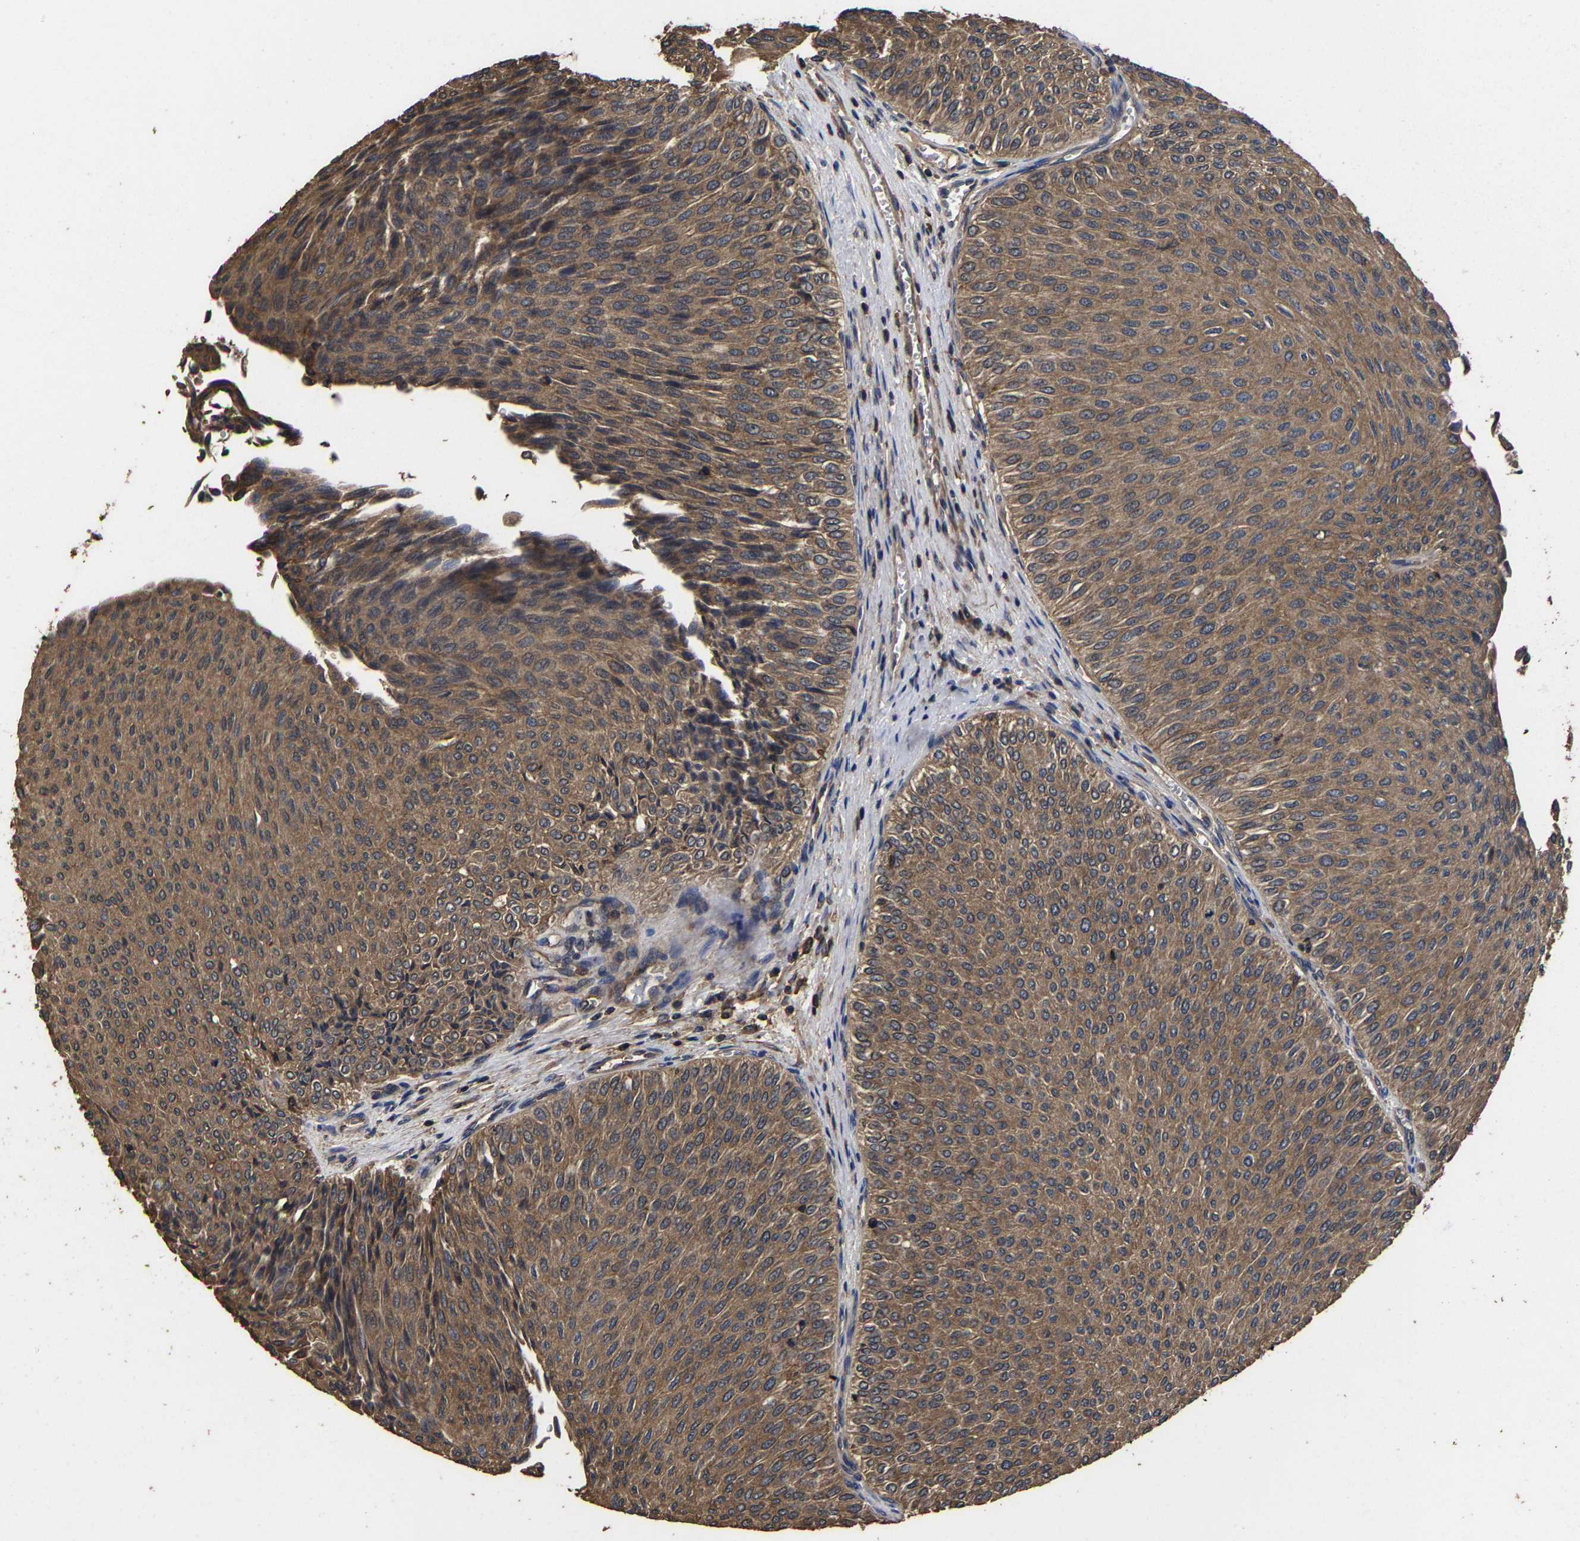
{"staining": {"intensity": "moderate", "quantity": ">75%", "location": "cytoplasmic/membranous"}, "tissue": "urothelial cancer", "cell_type": "Tumor cells", "image_type": "cancer", "snomed": [{"axis": "morphology", "description": "Urothelial carcinoma, Low grade"}, {"axis": "topography", "description": "Urinary bladder"}], "caption": "About >75% of tumor cells in urothelial carcinoma (low-grade) display moderate cytoplasmic/membranous protein positivity as visualized by brown immunohistochemical staining.", "gene": "ITCH", "patient": {"sex": "male", "age": 78}}